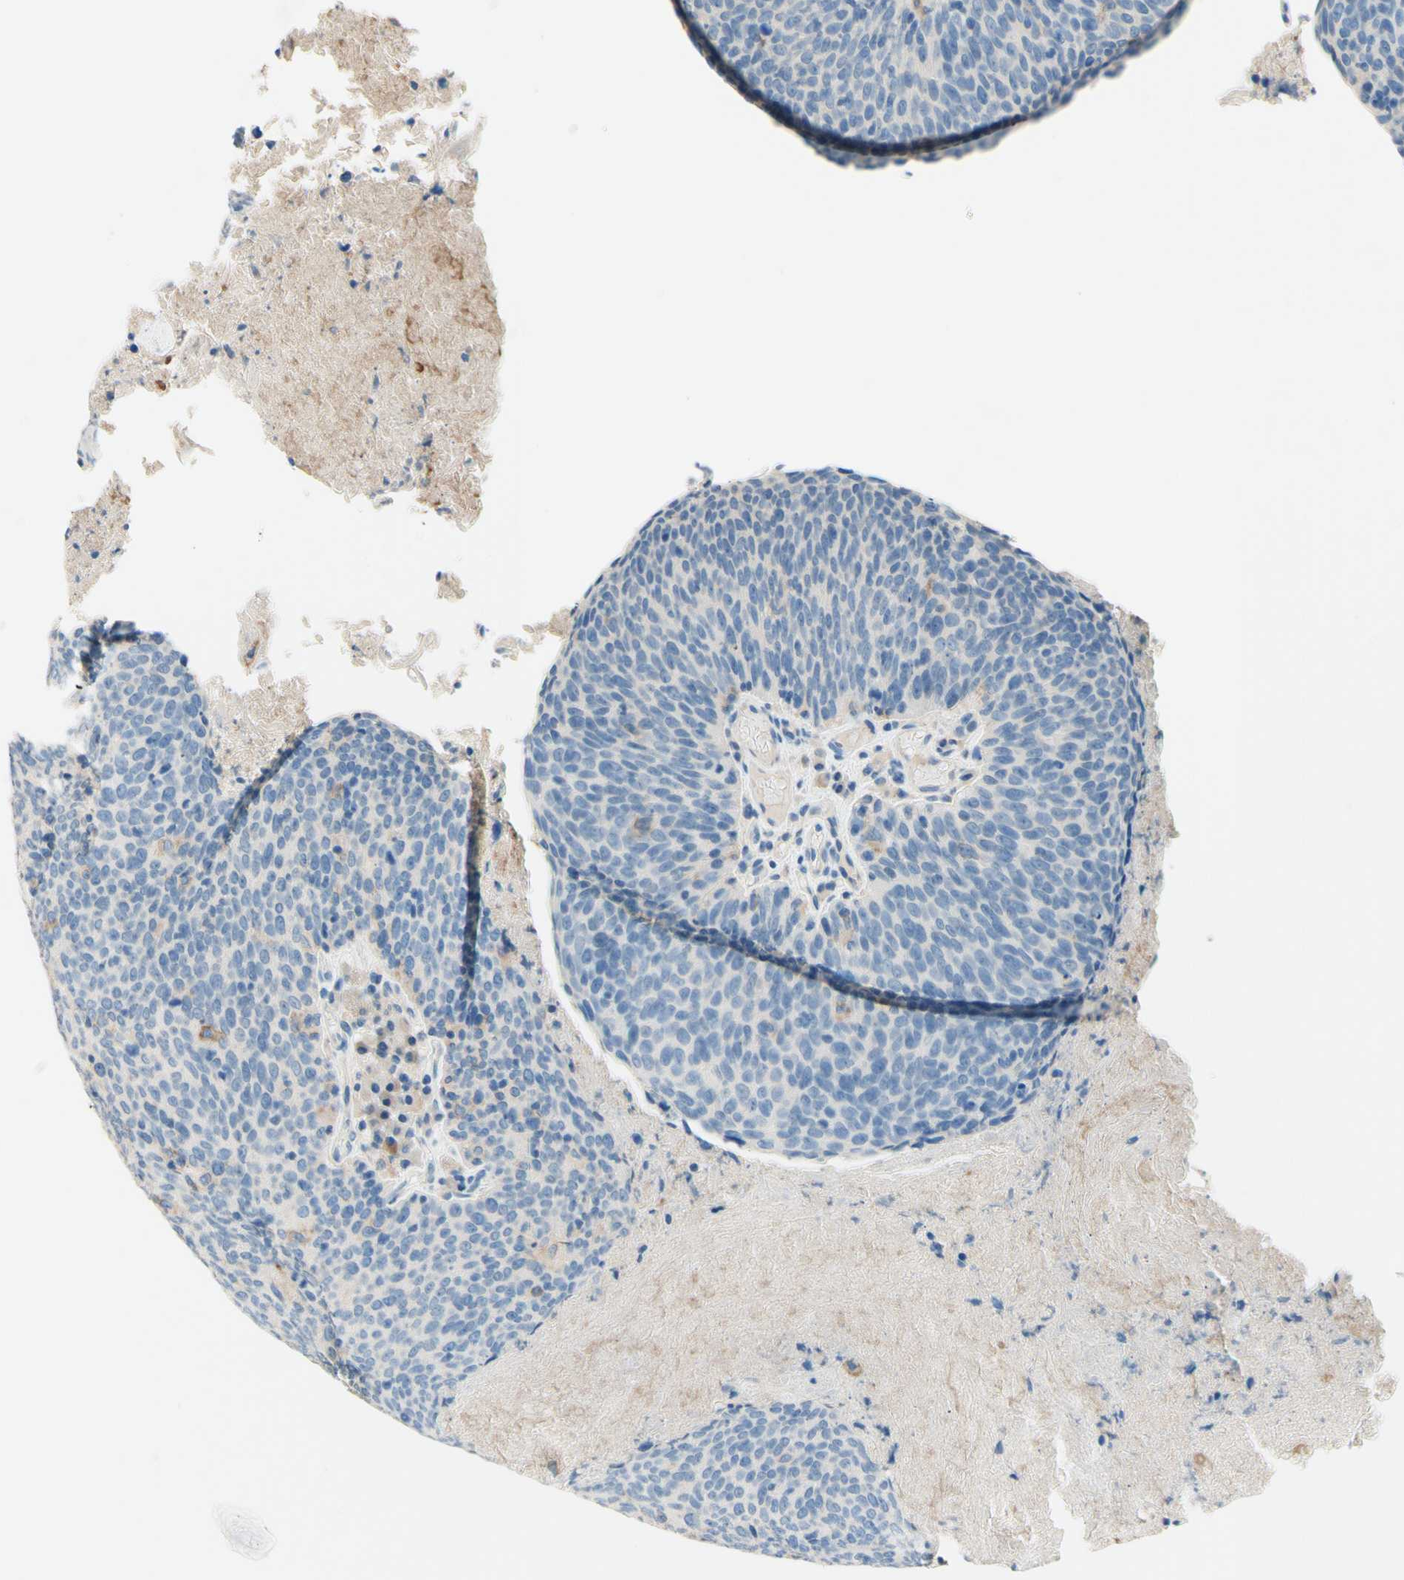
{"staining": {"intensity": "weak", "quantity": "<25%", "location": "cytoplasmic/membranous"}, "tissue": "head and neck cancer", "cell_type": "Tumor cells", "image_type": "cancer", "snomed": [{"axis": "morphology", "description": "Squamous cell carcinoma, NOS"}, {"axis": "morphology", "description": "Squamous cell carcinoma, metastatic, NOS"}, {"axis": "topography", "description": "Lymph node"}, {"axis": "topography", "description": "Head-Neck"}], "caption": "Image shows no protein positivity in tumor cells of head and neck cancer tissue. (Brightfield microscopy of DAB IHC at high magnification).", "gene": "SIGLEC9", "patient": {"sex": "male", "age": 62}}